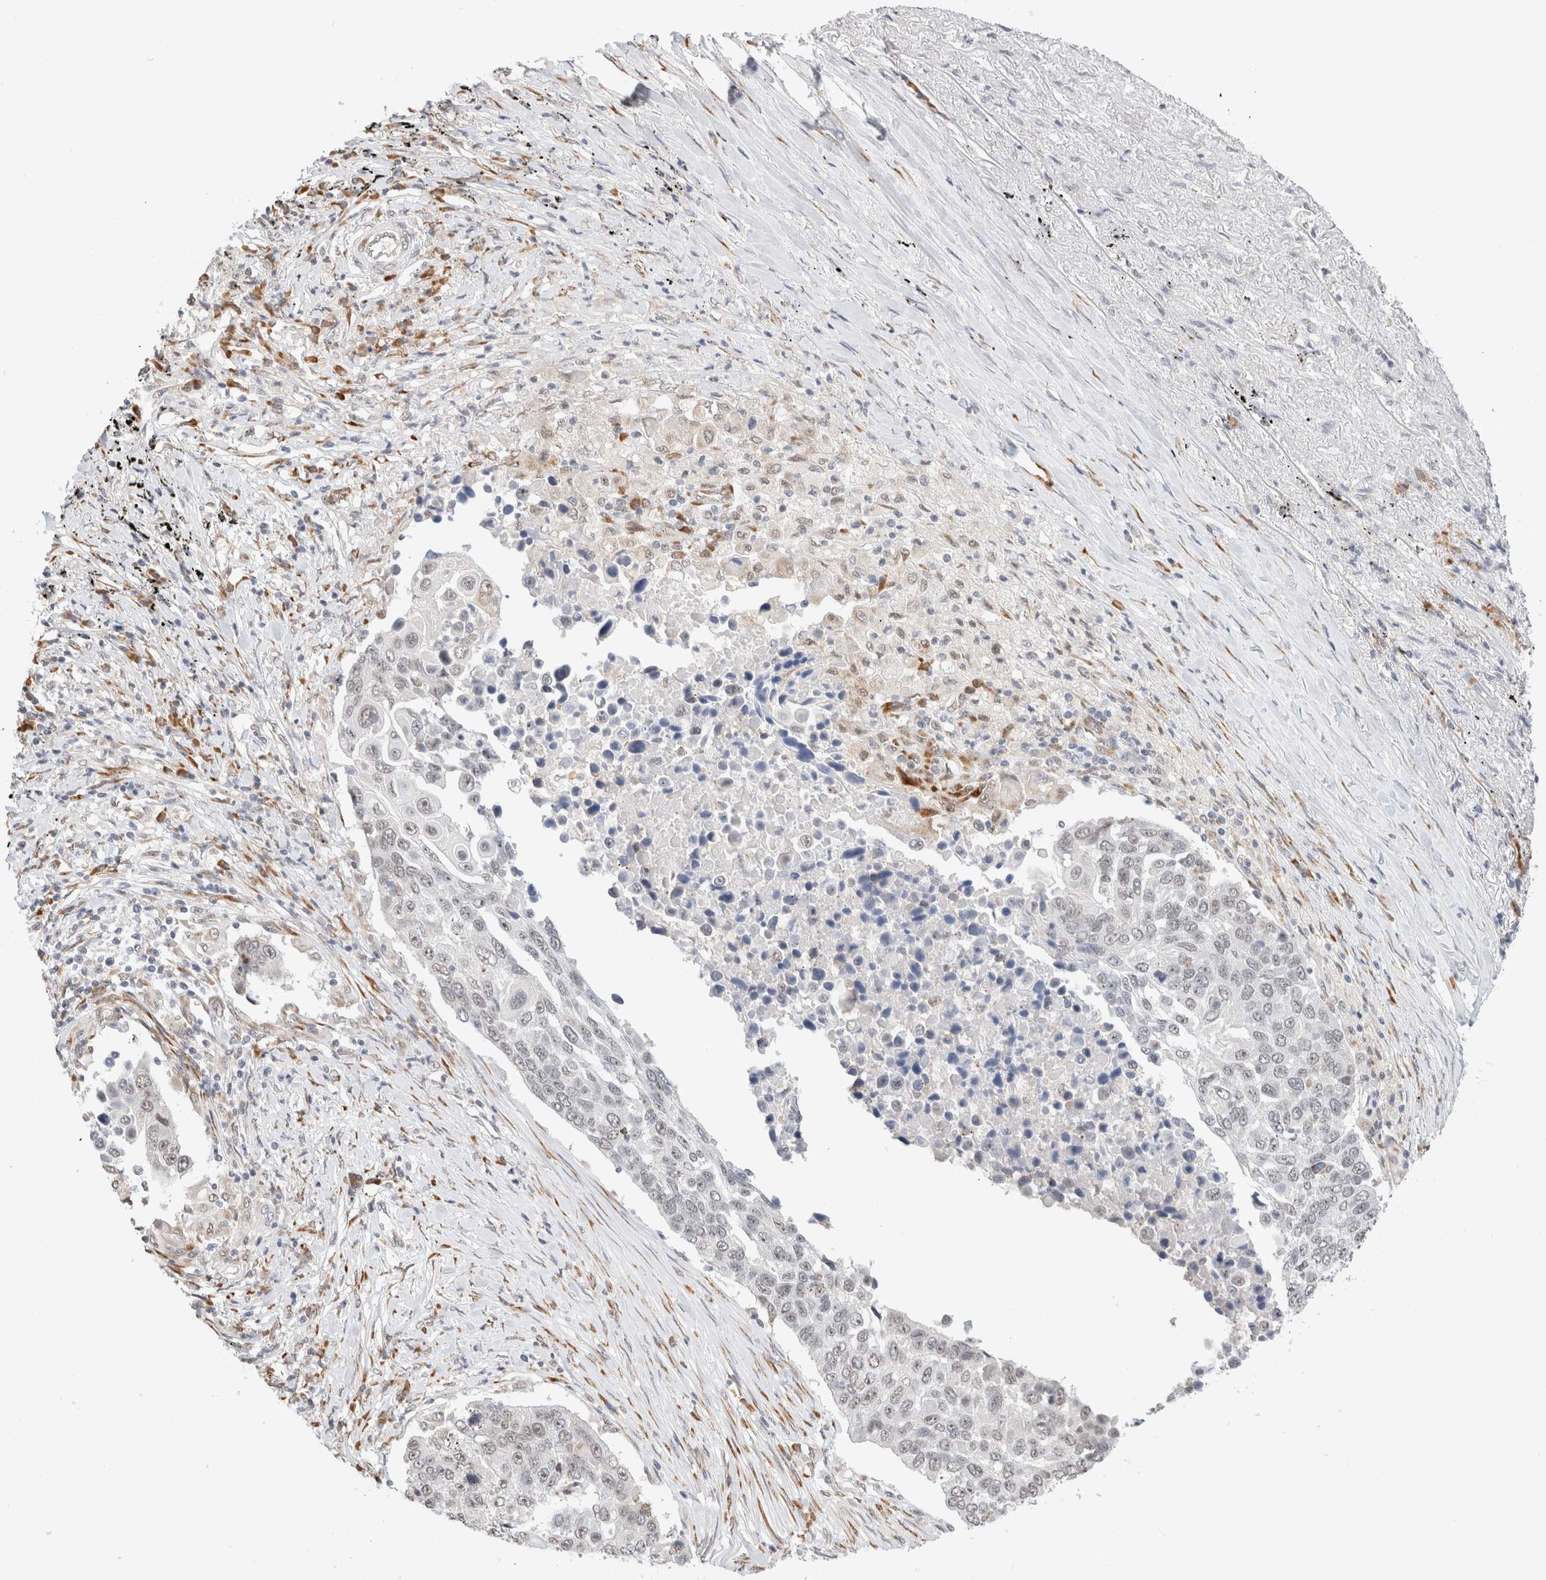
{"staining": {"intensity": "weak", "quantity": "<25%", "location": "nuclear"}, "tissue": "lung cancer", "cell_type": "Tumor cells", "image_type": "cancer", "snomed": [{"axis": "morphology", "description": "Squamous cell carcinoma, NOS"}, {"axis": "topography", "description": "Lung"}], "caption": "IHC photomicrograph of lung cancer (squamous cell carcinoma) stained for a protein (brown), which displays no staining in tumor cells.", "gene": "HDLBP", "patient": {"sex": "male", "age": 66}}